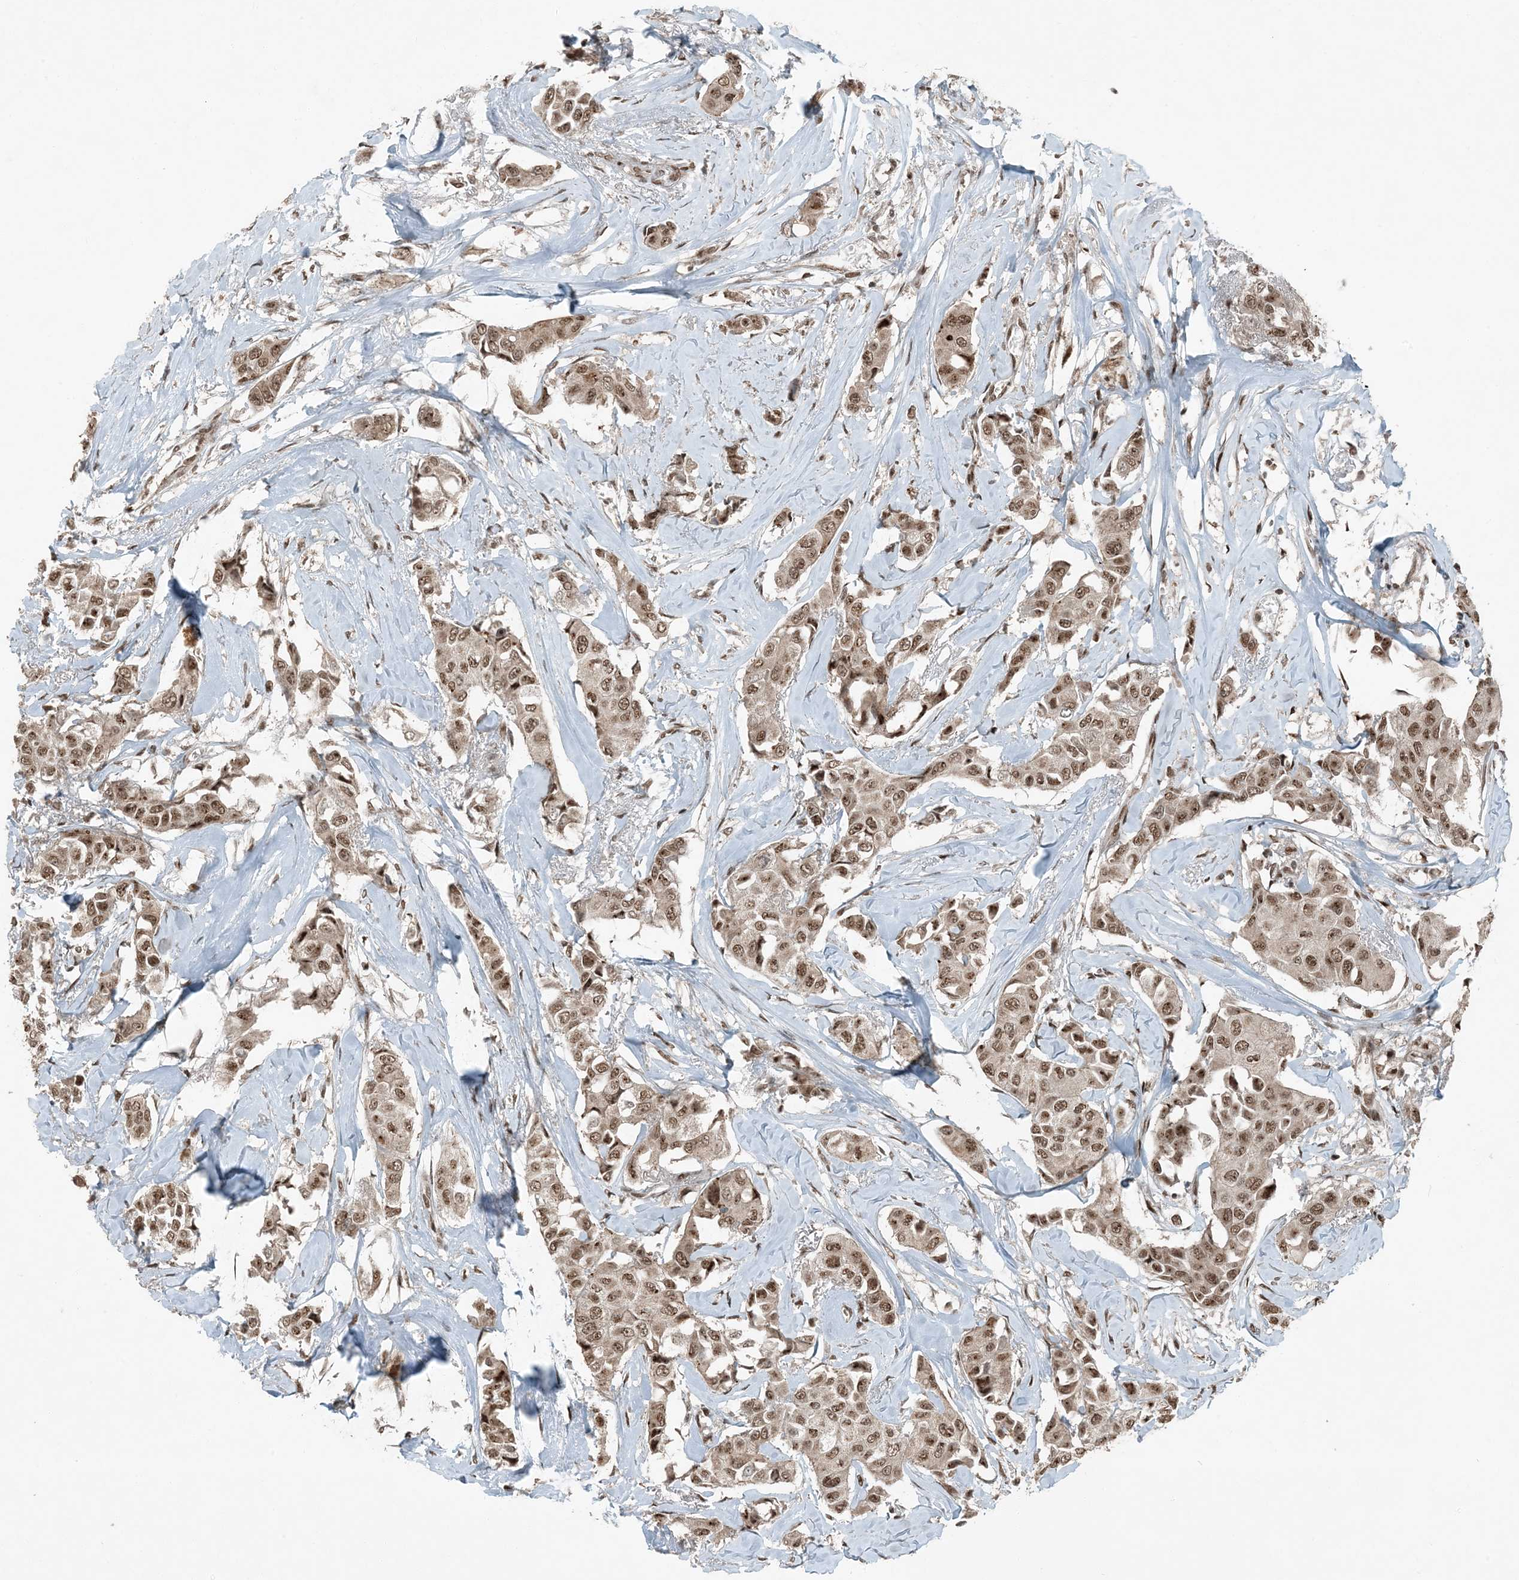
{"staining": {"intensity": "moderate", "quantity": ">75%", "location": "nuclear"}, "tissue": "breast cancer", "cell_type": "Tumor cells", "image_type": "cancer", "snomed": [{"axis": "morphology", "description": "Duct carcinoma"}, {"axis": "topography", "description": "Breast"}], "caption": "Tumor cells demonstrate medium levels of moderate nuclear staining in about >75% of cells in invasive ductal carcinoma (breast).", "gene": "TRAPPC12", "patient": {"sex": "female", "age": 80}}